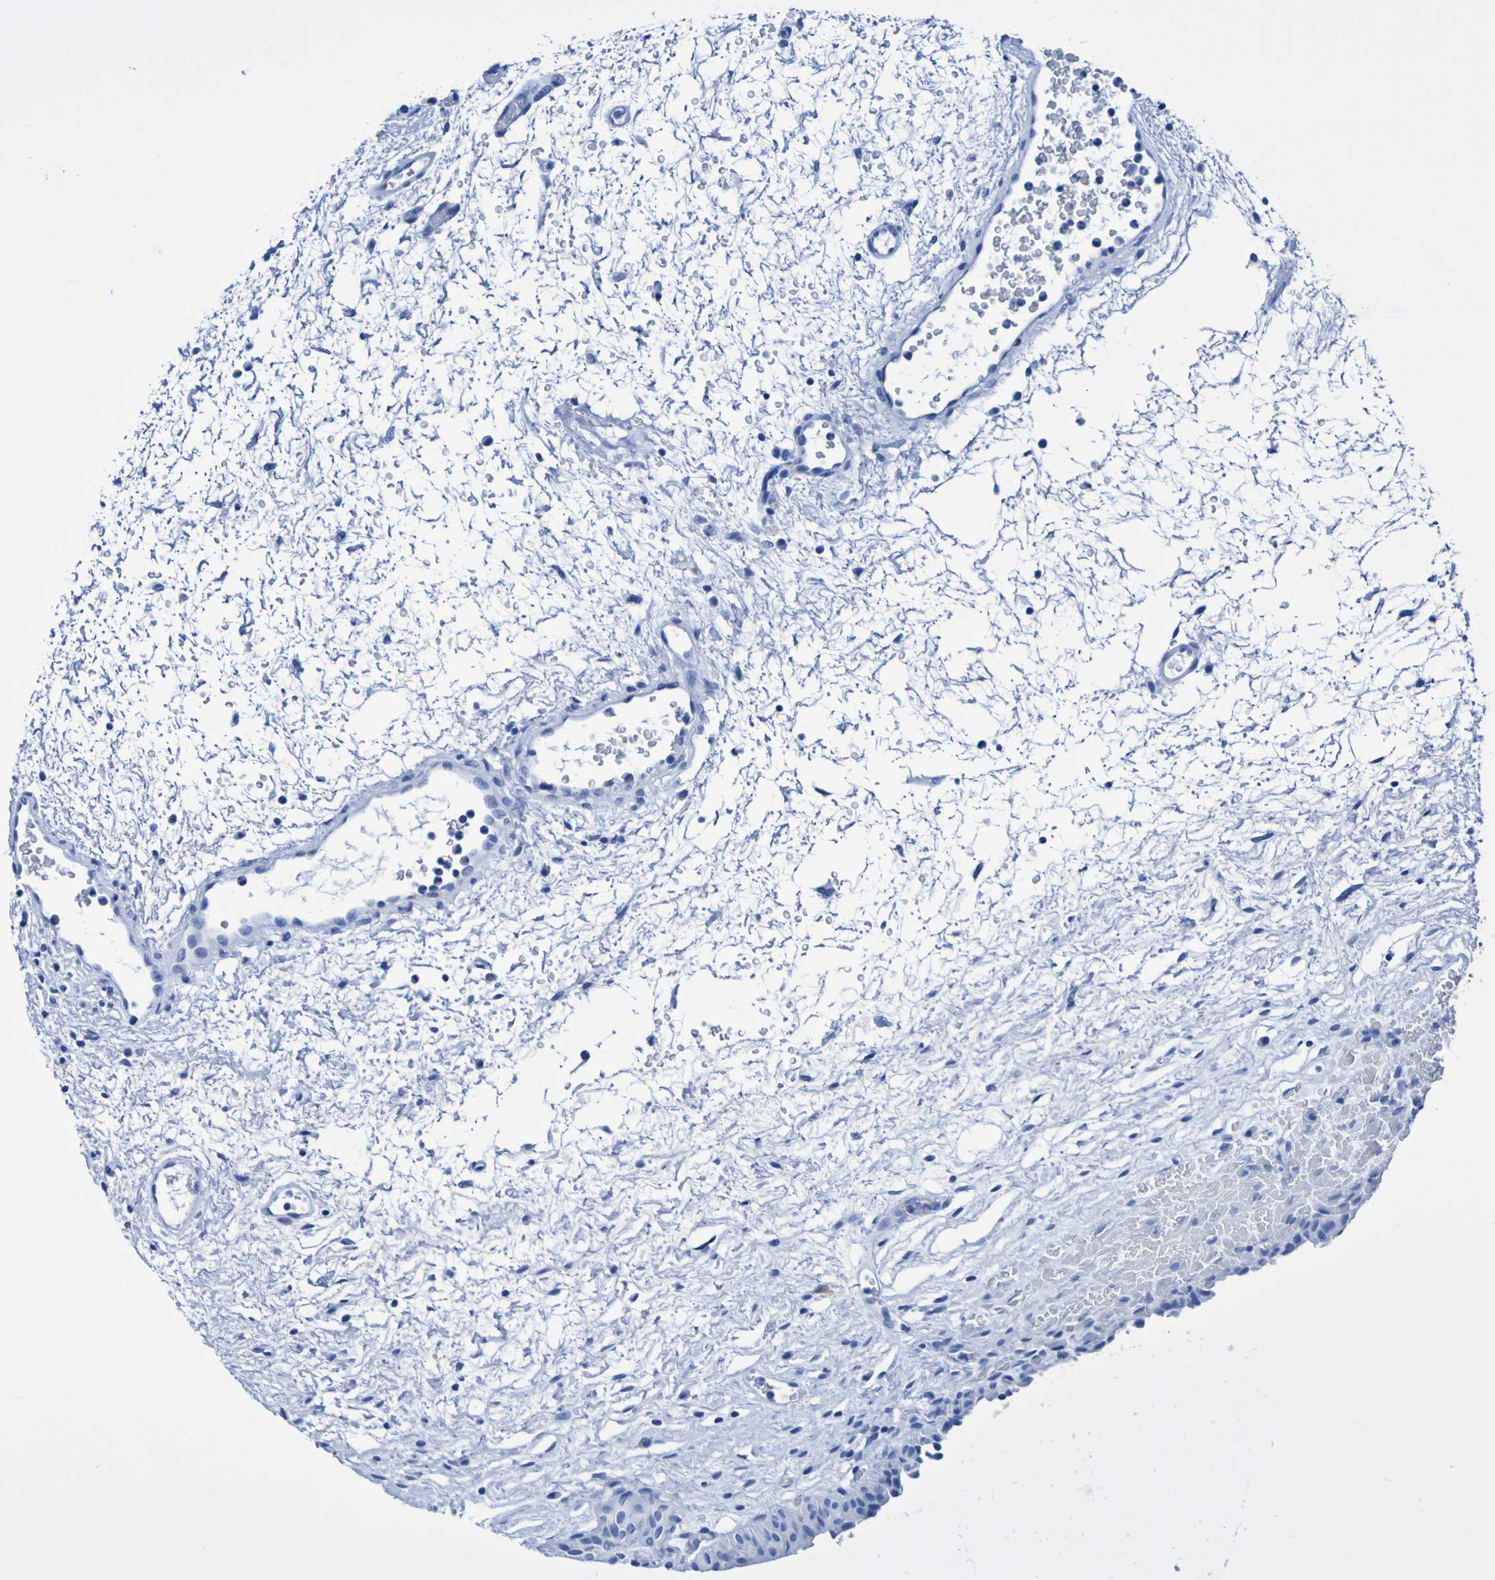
{"staining": {"intensity": "negative", "quantity": "none", "location": "none"}, "tissue": "urinary bladder", "cell_type": "Urothelial cells", "image_type": "normal", "snomed": [{"axis": "morphology", "description": "Normal tissue, NOS"}, {"axis": "topography", "description": "Urinary bladder"}], "caption": "The histopathology image displays no significant positivity in urothelial cells of urinary bladder.", "gene": "DPEP1", "patient": {"sex": "male", "age": 46}}